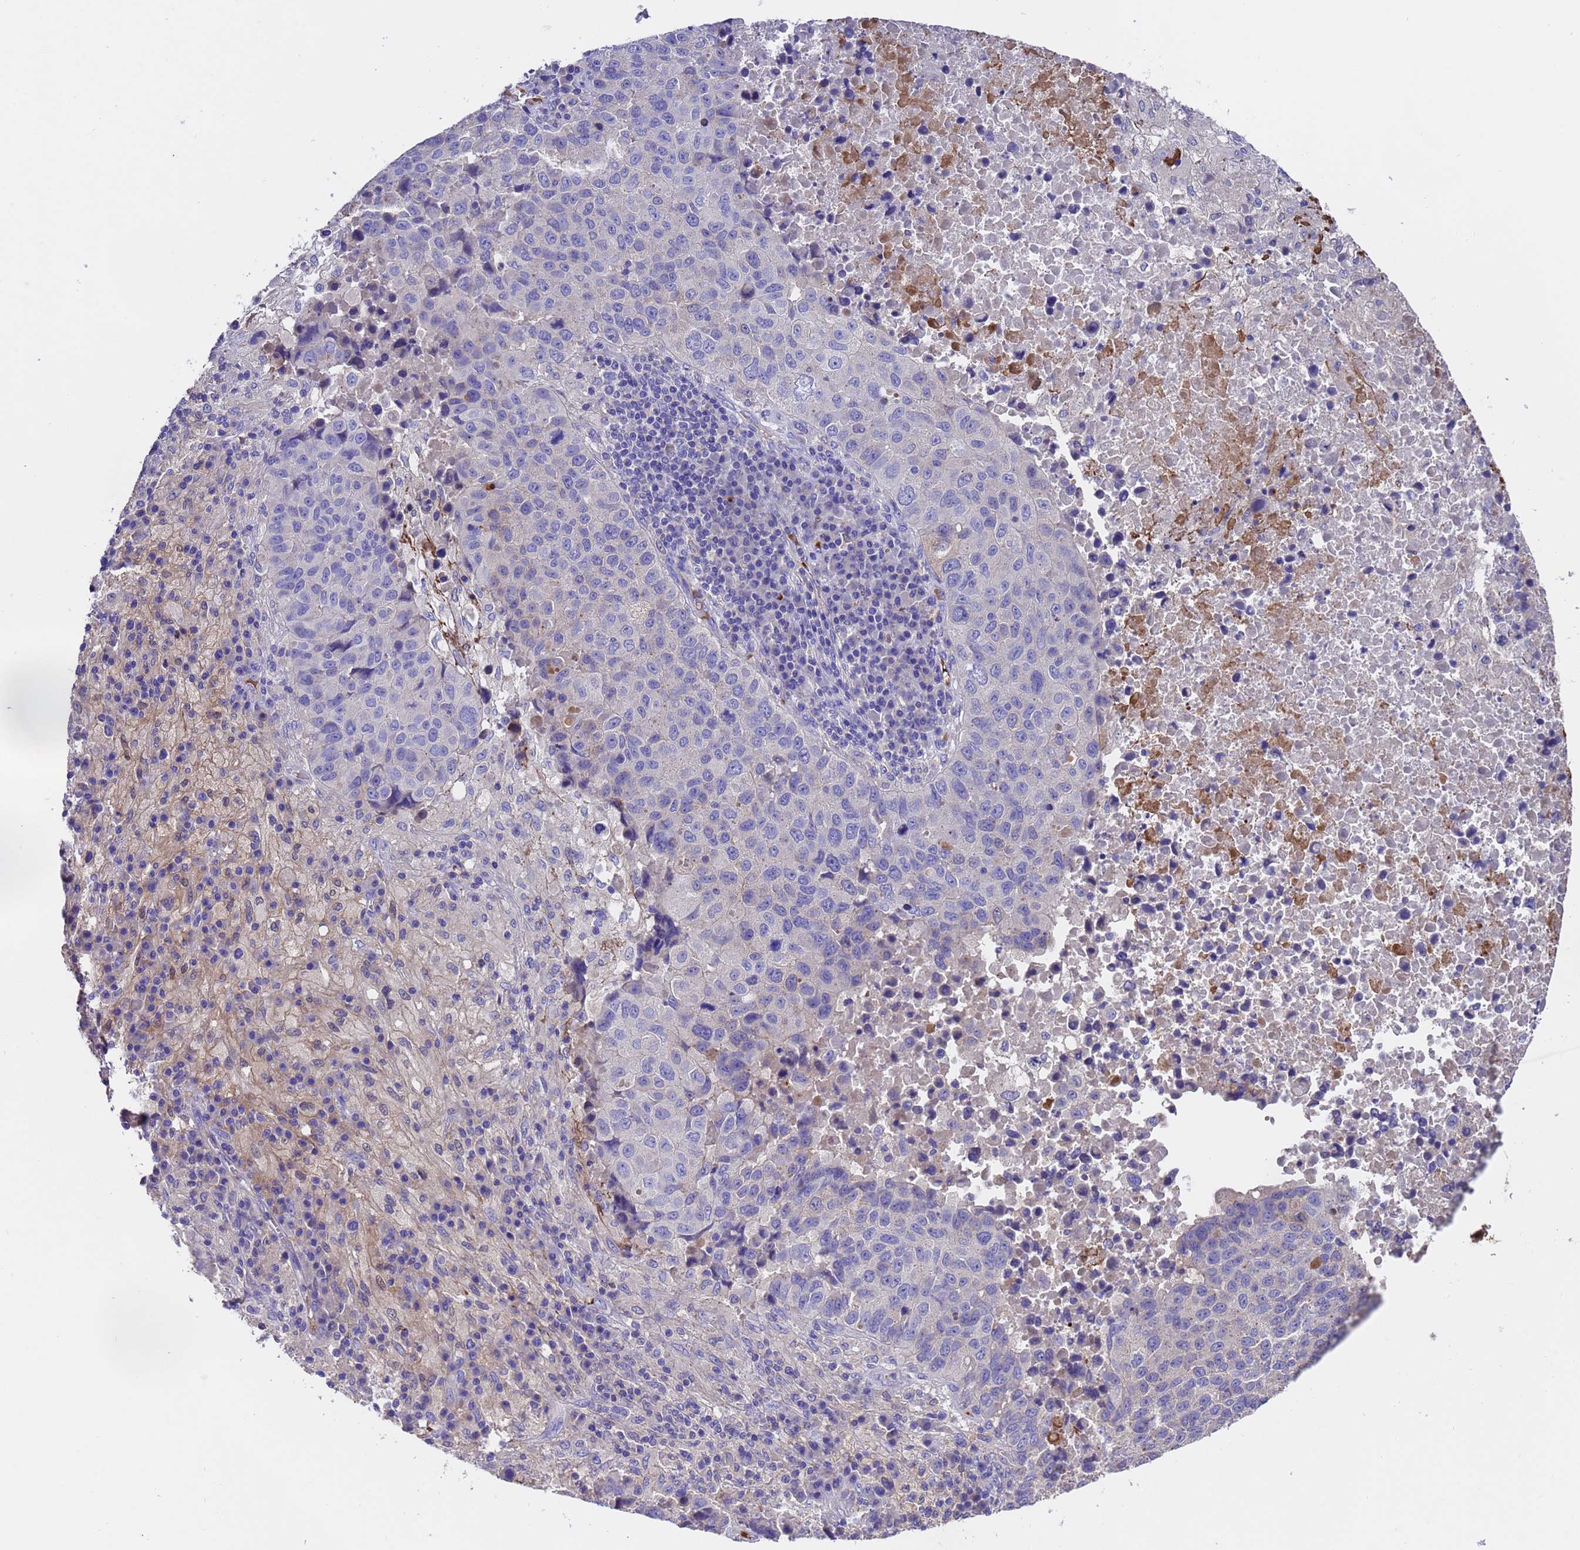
{"staining": {"intensity": "negative", "quantity": "none", "location": "none"}, "tissue": "lung cancer", "cell_type": "Tumor cells", "image_type": "cancer", "snomed": [{"axis": "morphology", "description": "Squamous cell carcinoma, NOS"}, {"axis": "topography", "description": "Lung"}], "caption": "This is a histopathology image of immunohistochemistry staining of squamous cell carcinoma (lung), which shows no expression in tumor cells.", "gene": "ELP6", "patient": {"sex": "male", "age": 73}}